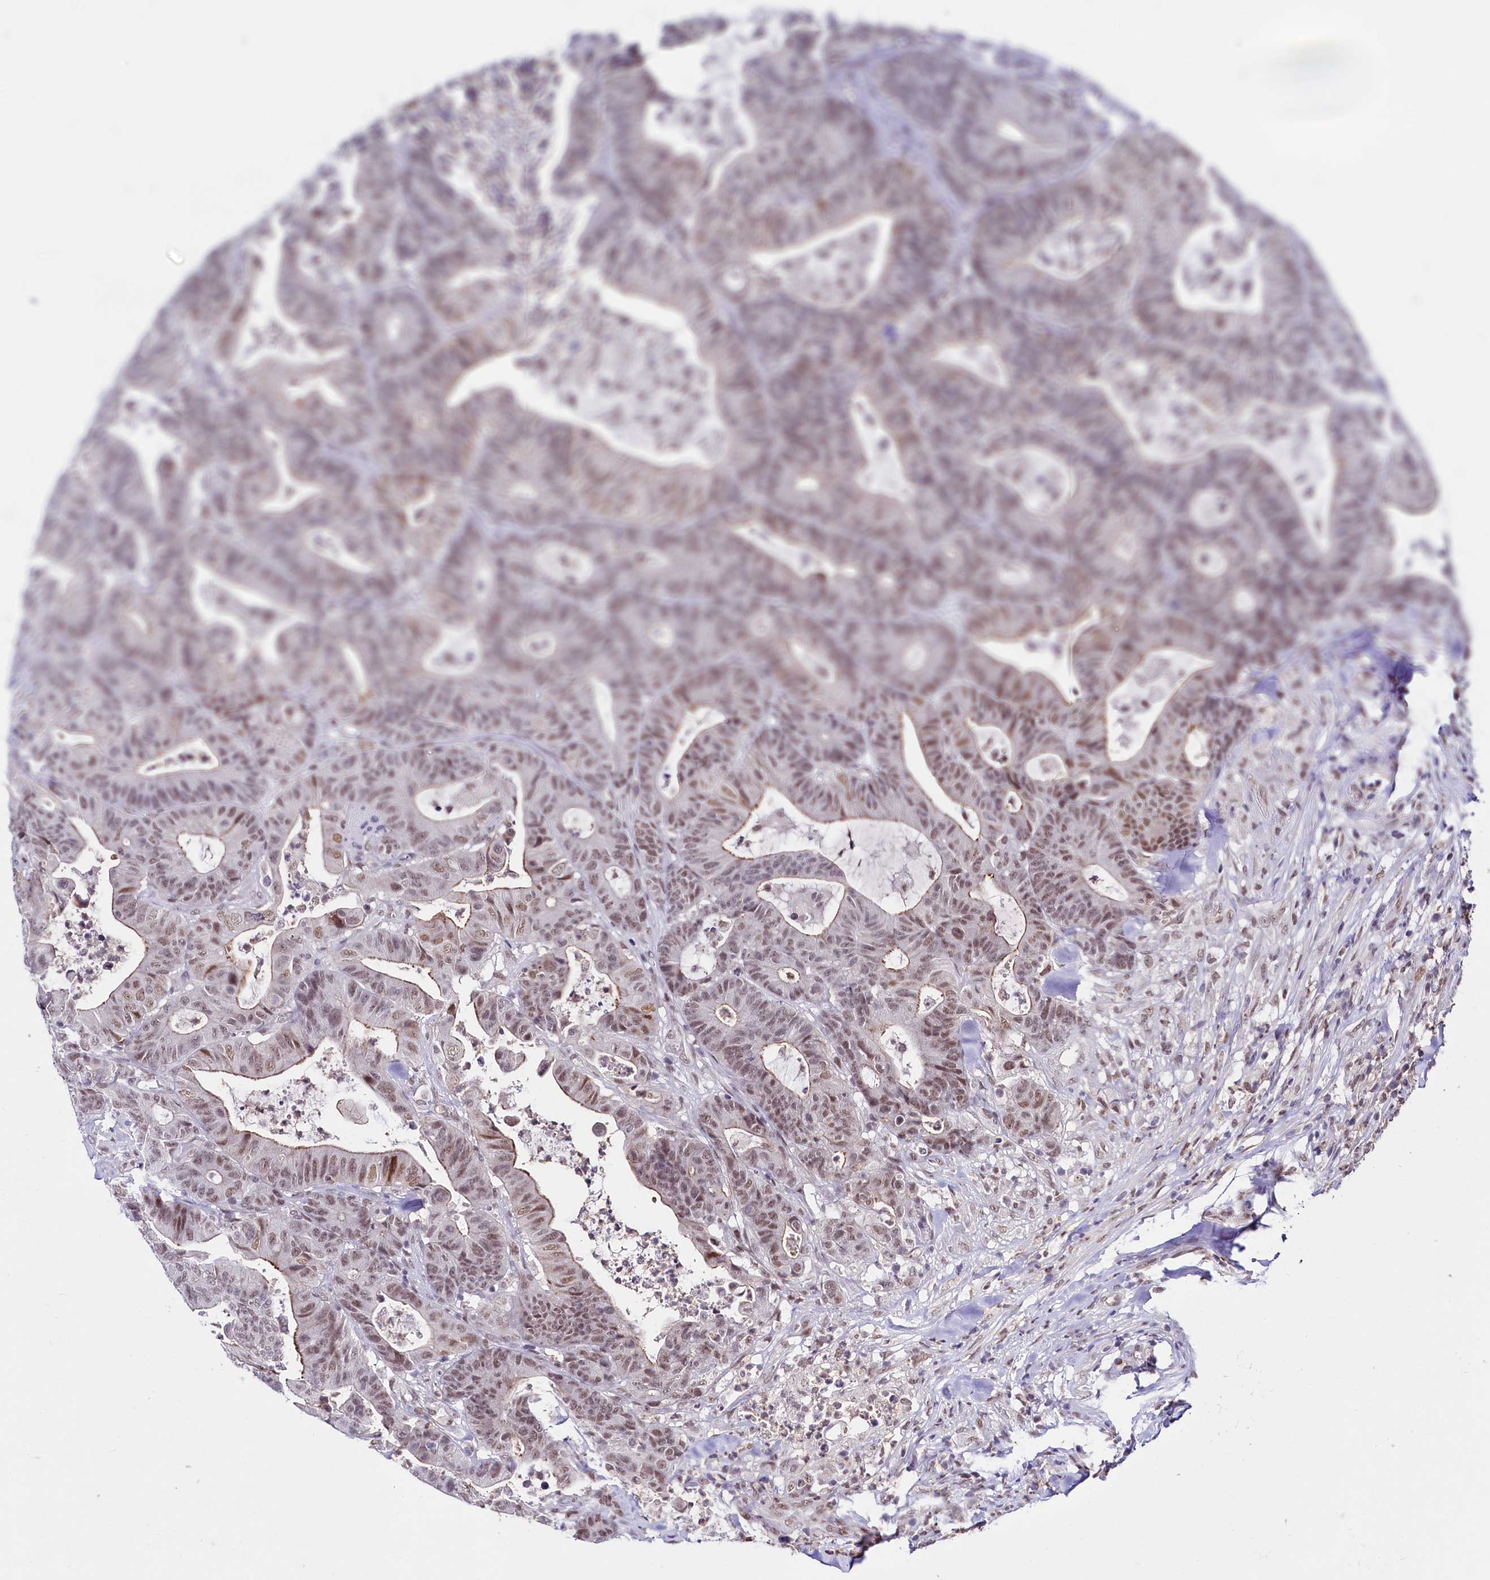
{"staining": {"intensity": "moderate", "quantity": "<25%", "location": "cytoplasmic/membranous,nuclear"}, "tissue": "colorectal cancer", "cell_type": "Tumor cells", "image_type": "cancer", "snomed": [{"axis": "morphology", "description": "Adenocarcinoma, NOS"}, {"axis": "topography", "description": "Colon"}], "caption": "A high-resolution micrograph shows immunohistochemistry (IHC) staining of colorectal cancer (adenocarcinoma), which shows moderate cytoplasmic/membranous and nuclear staining in about <25% of tumor cells. Immunohistochemistry (ihc) stains the protein in brown and the nuclei are stained blue.", "gene": "SCAF11", "patient": {"sex": "female", "age": 84}}